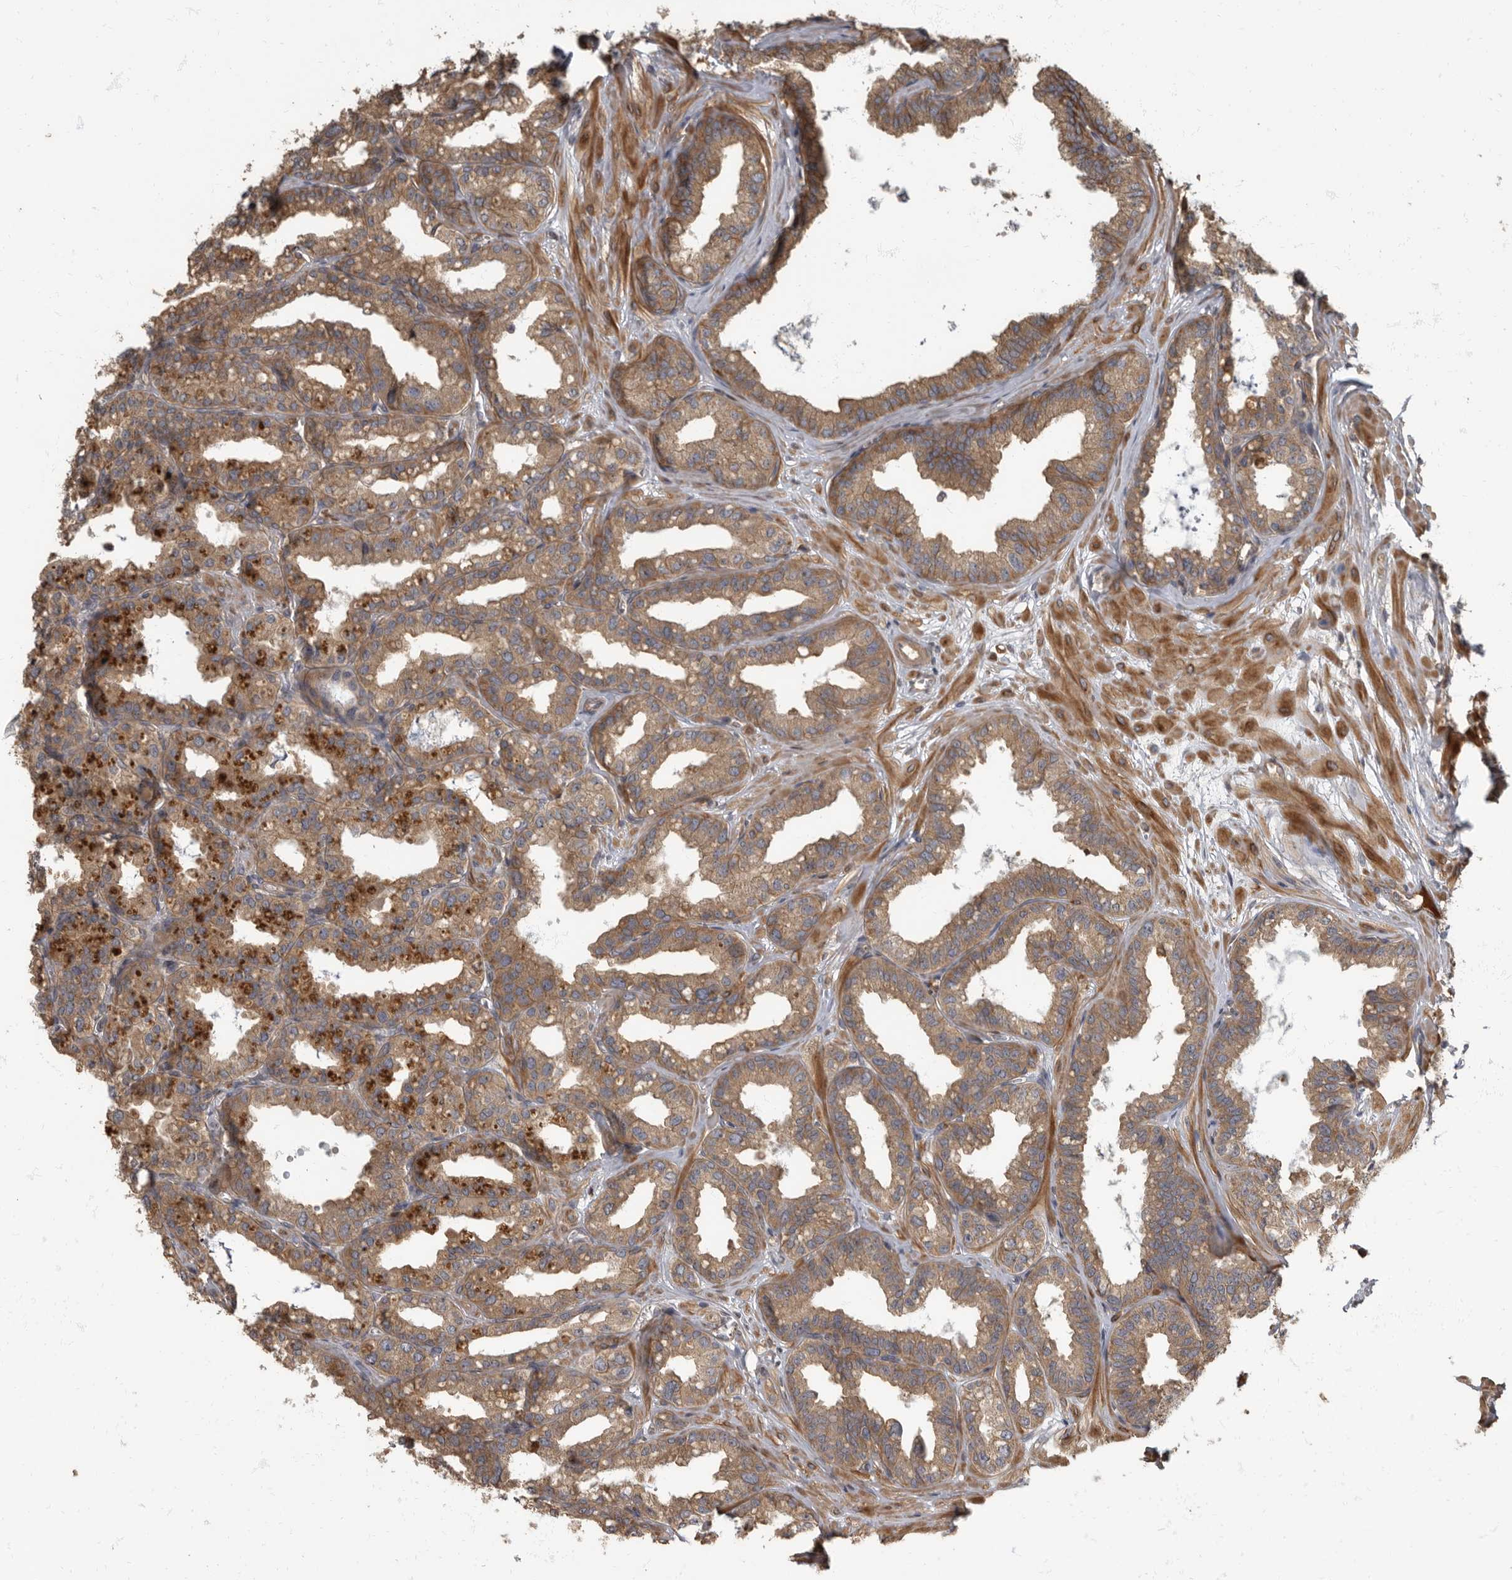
{"staining": {"intensity": "strong", "quantity": "25%-75%", "location": "cytoplasmic/membranous"}, "tissue": "seminal vesicle", "cell_type": "Glandular cells", "image_type": "normal", "snomed": [{"axis": "morphology", "description": "Normal tissue, NOS"}, {"axis": "topography", "description": "Prostate"}, {"axis": "topography", "description": "Seminal veicle"}], "caption": "This photomicrograph reveals benign seminal vesicle stained with IHC to label a protein in brown. The cytoplasmic/membranous of glandular cells show strong positivity for the protein. Nuclei are counter-stained blue.", "gene": "DAAM1", "patient": {"sex": "male", "age": 51}}